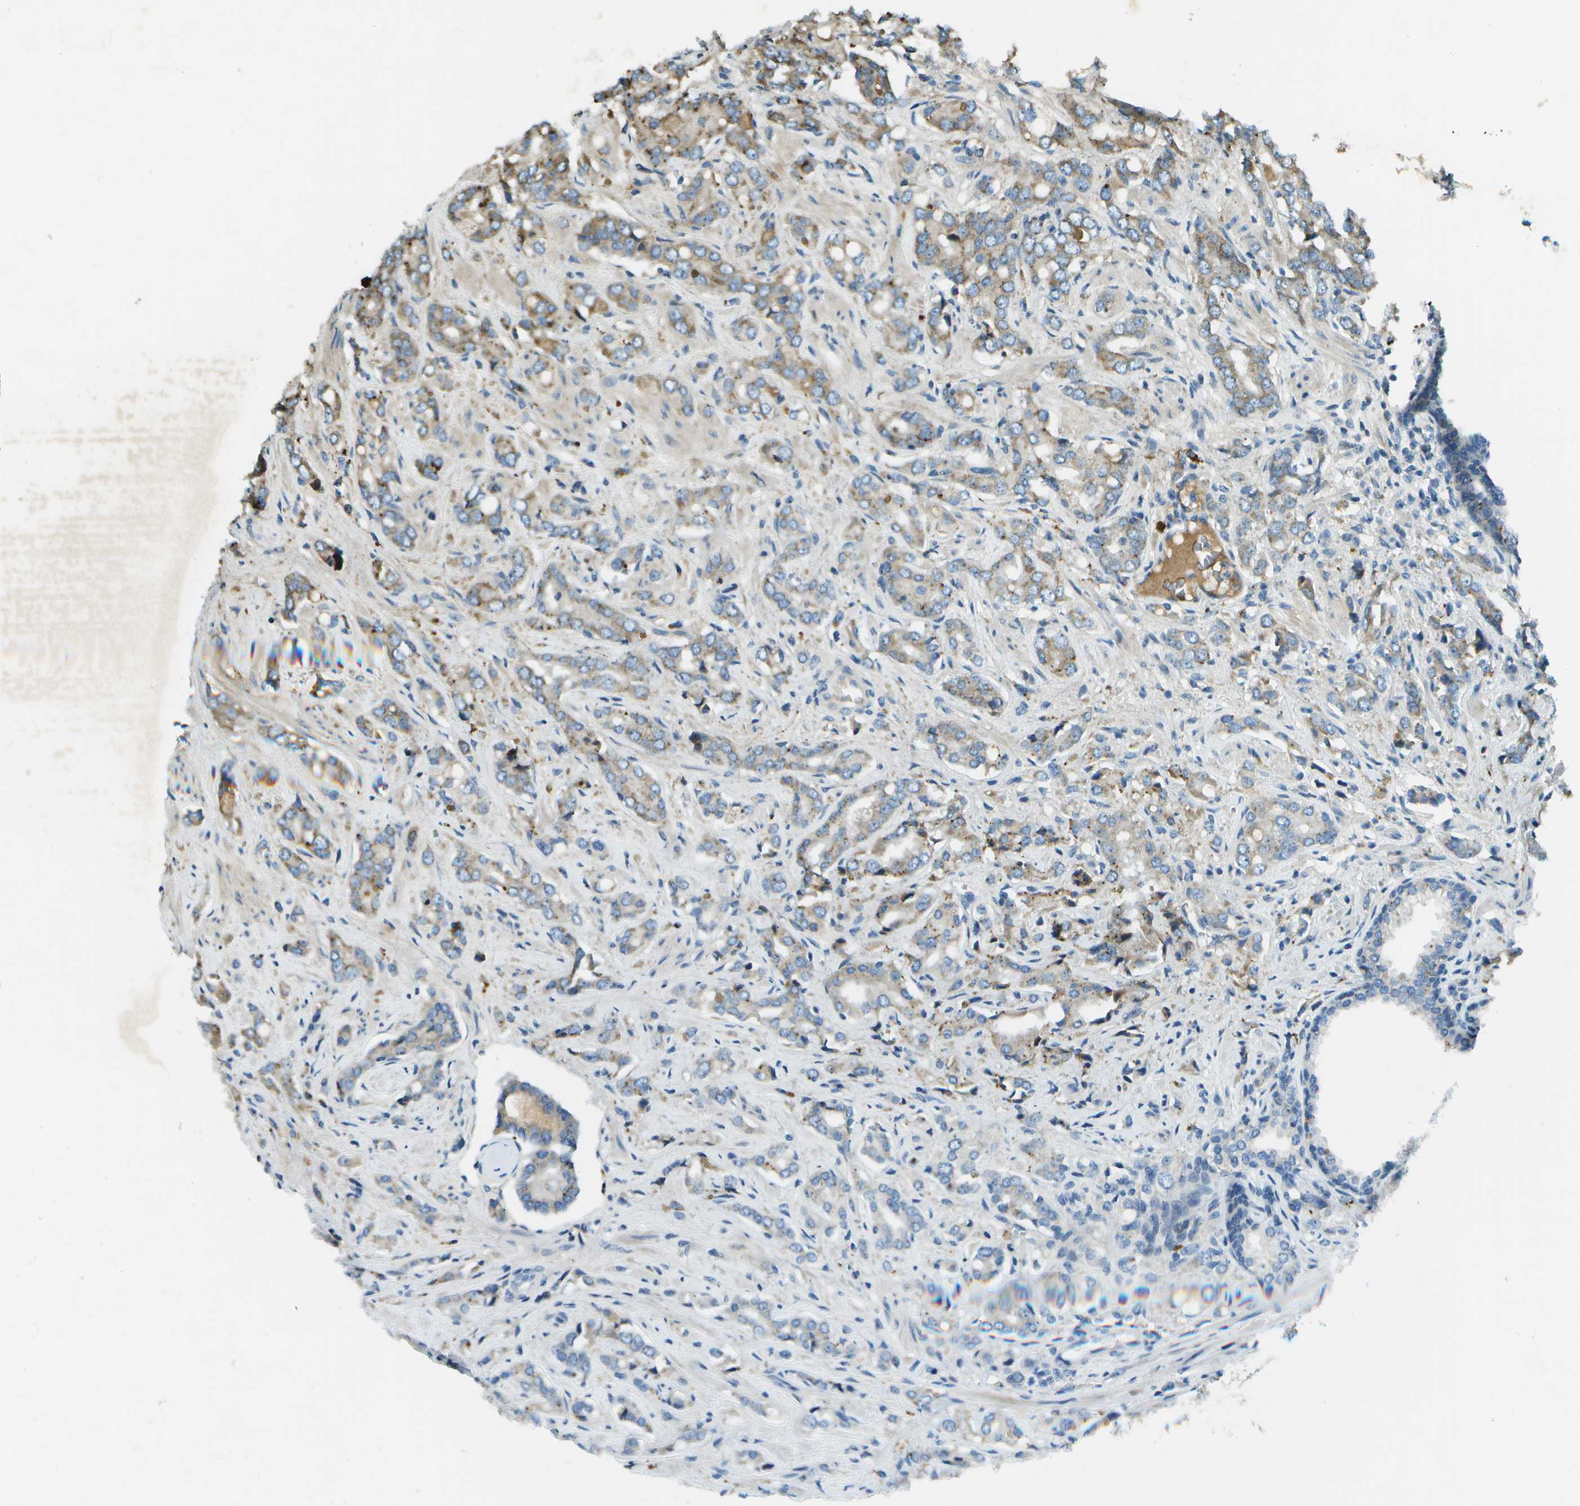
{"staining": {"intensity": "moderate", "quantity": "25%-75%", "location": "cytoplasmic/membranous"}, "tissue": "prostate cancer", "cell_type": "Tumor cells", "image_type": "cancer", "snomed": [{"axis": "morphology", "description": "Adenocarcinoma, High grade"}, {"axis": "topography", "description": "Prostate"}], "caption": "The immunohistochemical stain highlights moderate cytoplasmic/membranous expression in tumor cells of high-grade adenocarcinoma (prostate) tissue. (DAB IHC with brightfield microscopy, high magnification).", "gene": "PXYLP1", "patient": {"sex": "male", "age": 52}}